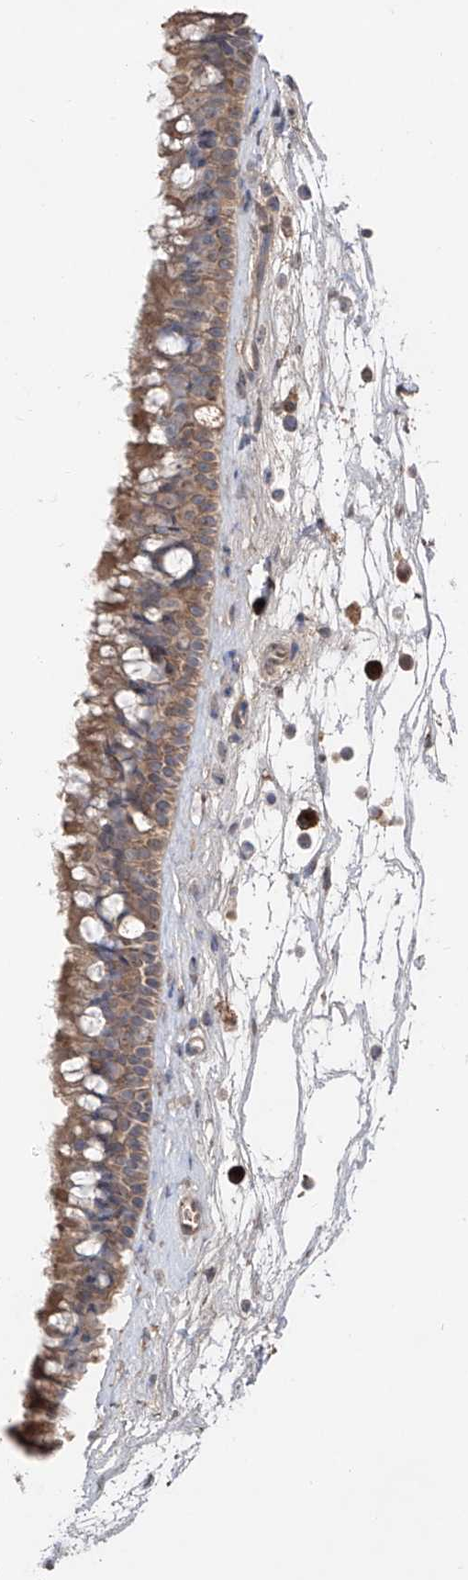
{"staining": {"intensity": "moderate", "quantity": ">75%", "location": "cytoplasmic/membranous"}, "tissue": "nasopharynx", "cell_type": "Respiratory epithelial cells", "image_type": "normal", "snomed": [{"axis": "morphology", "description": "Normal tissue, NOS"}, {"axis": "topography", "description": "Nasopharynx"}], "caption": "Immunohistochemistry (IHC) of unremarkable nasopharynx displays medium levels of moderate cytoplasmic/membranous positivity in approximately >75% of respiratory epithelial cells. (brown staining indicates protein expression, while blue staining denotes nuclei).", "gene": "EDN1", "patient": {"sex": "male", "age": 64}}